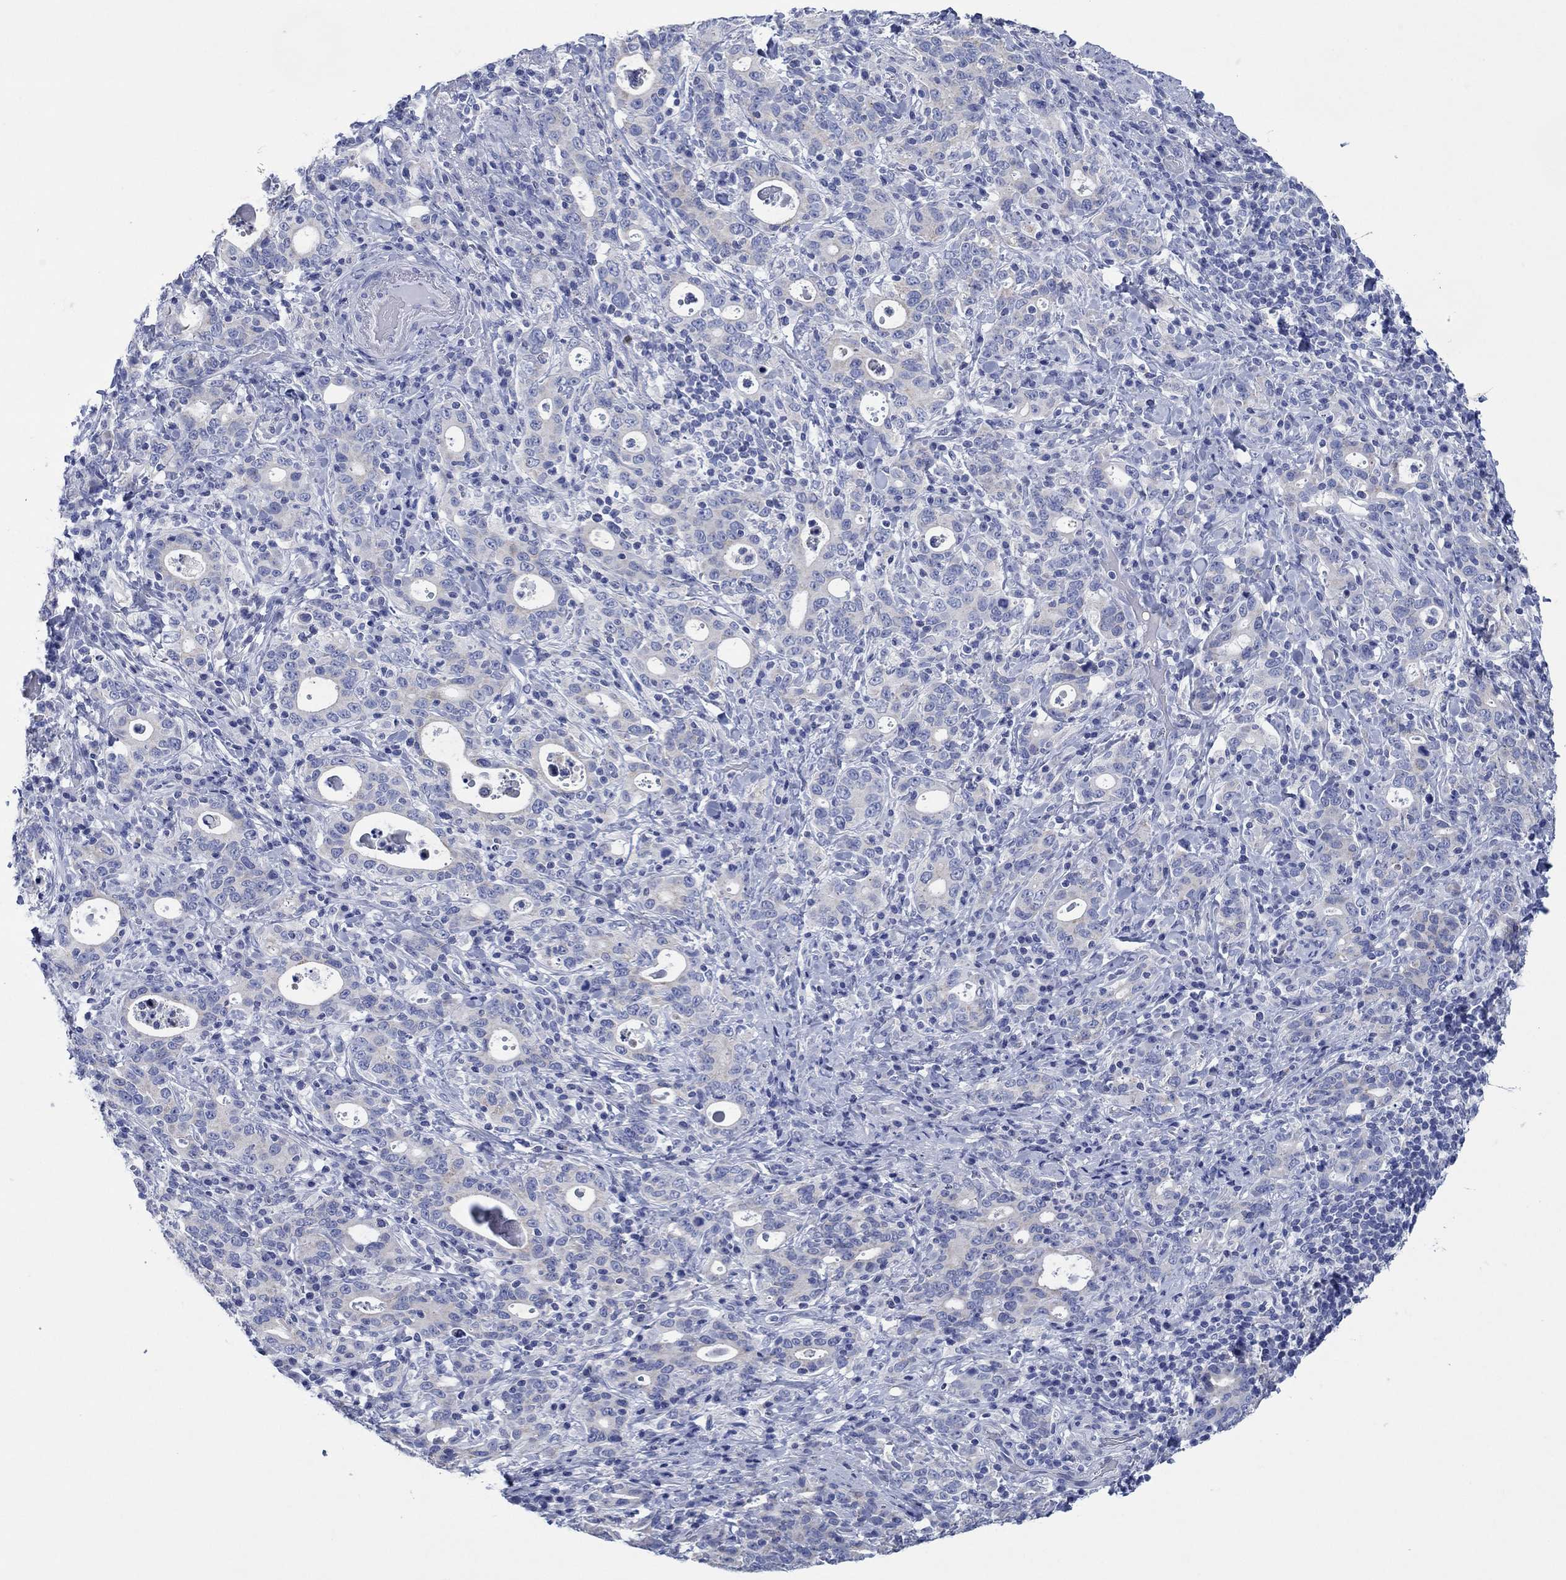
{"staining": {"intensity": "negative", "quantity": "none", "location": "none"}, "tissue": "stomach cancer", "cell_type": "Tumor cells", "image_type": "cancer", "snomed": [{"axis": "morphology", "description": "Adenocarcinoma, NOS"}, {"axis": "topography", "description": "Stomach"}], "caption": "High magnification brightfield microscopy of adenocarcinoma (stomach) stained with DAB (3,3'-diaminobenzidine) (brown) and counterstained with hematoxylin (blue): tumor cells show no significant staining.", "gene": "HCRT", "patient": {"sex": "male", "age": 79}}